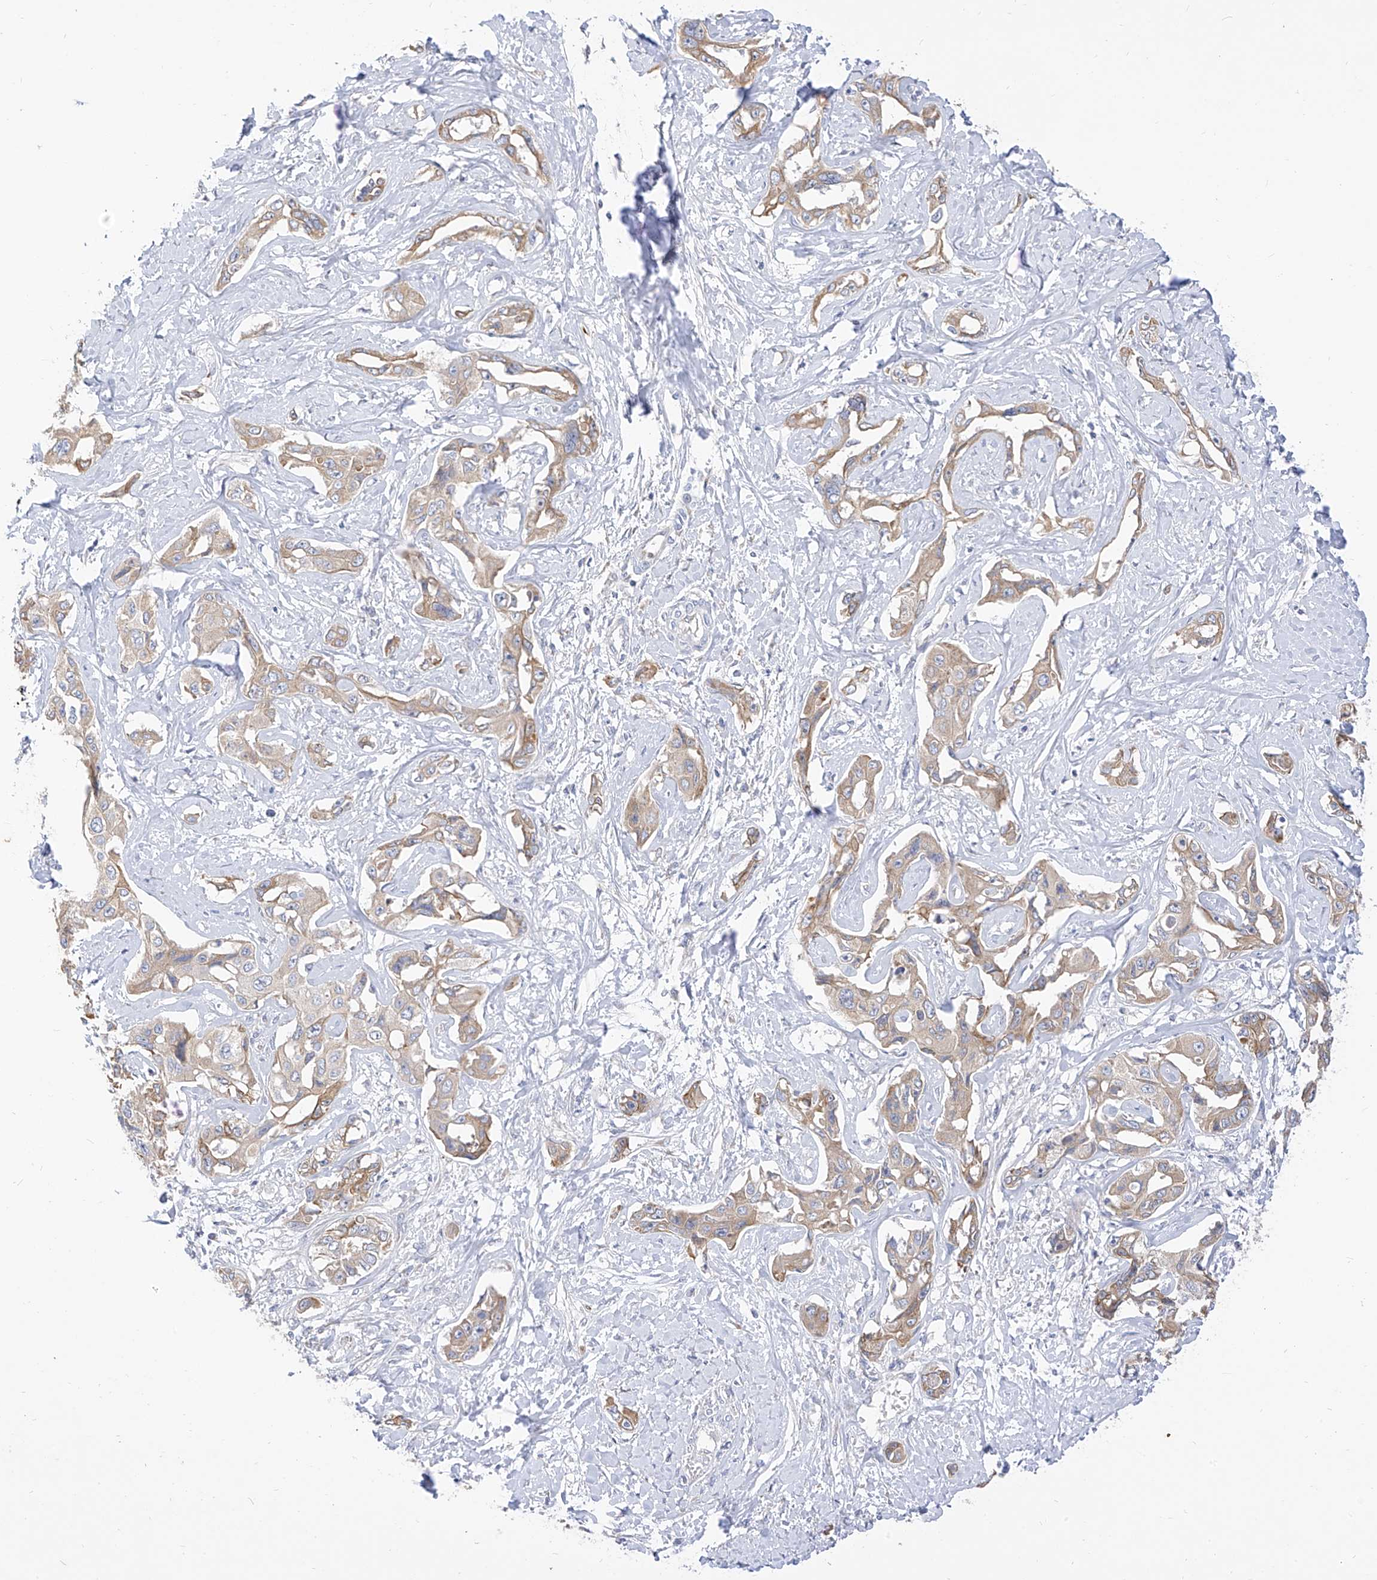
{"staining": {"intensity": "moderate", "quantity": ">75%", "location": "cytoplasmic/membranous"}, "tissue": "liver cancer", "cell_type": "Tumor cells", "image_type": "cancer", "snomed": [{"axis": "morphology", "description": "Cholangiocarcinoma"}, {"axis": "topography", "description": "Liver"}], "caption": "Moderate cytoplasmic/membranous protein positivity is appreciated in approximately >75% of tumor cells in liver cholangiocarcinoma.", "gene": "RASA2", "patient": {"sex": "male", "age": 59}}